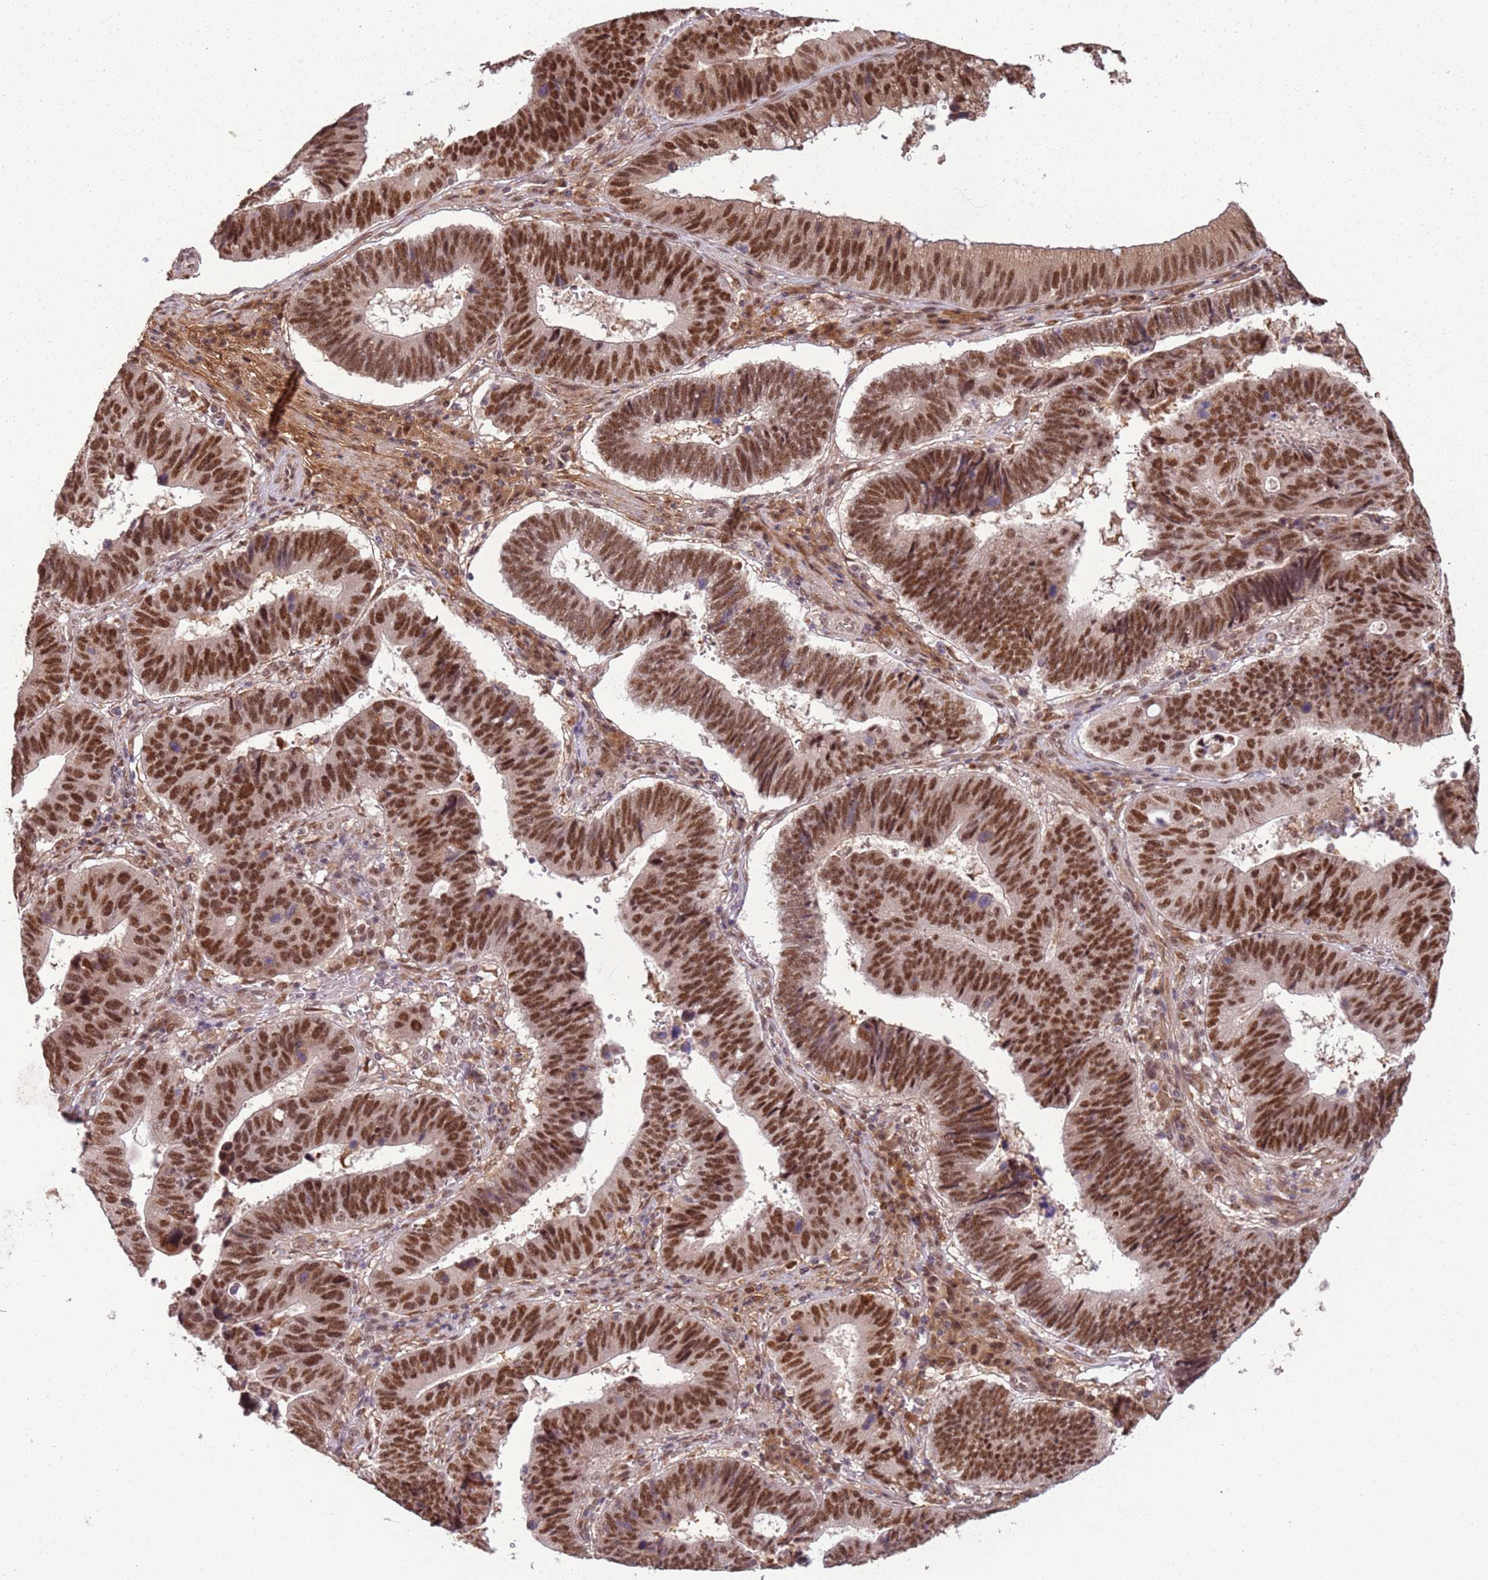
{"staining": {"intensity": "strong", "quantity": ">75%", "location": "nuclear"}, "tissue": "stomach cancer", "cell_type": "Tumor cells", "image_type": "cancer", "snomed": [{"axis": "morphology", "description": "Adenocarcinoma, NOS"}, {"axis": "topography", "description": "Stomach"}], "caption": "Stomach adenocarcinoma tissue displays strong nuclear positivity in about >75% of tumor cells", "gene": "POLR3H", "patient": {"sex": "male", "age": 59}}